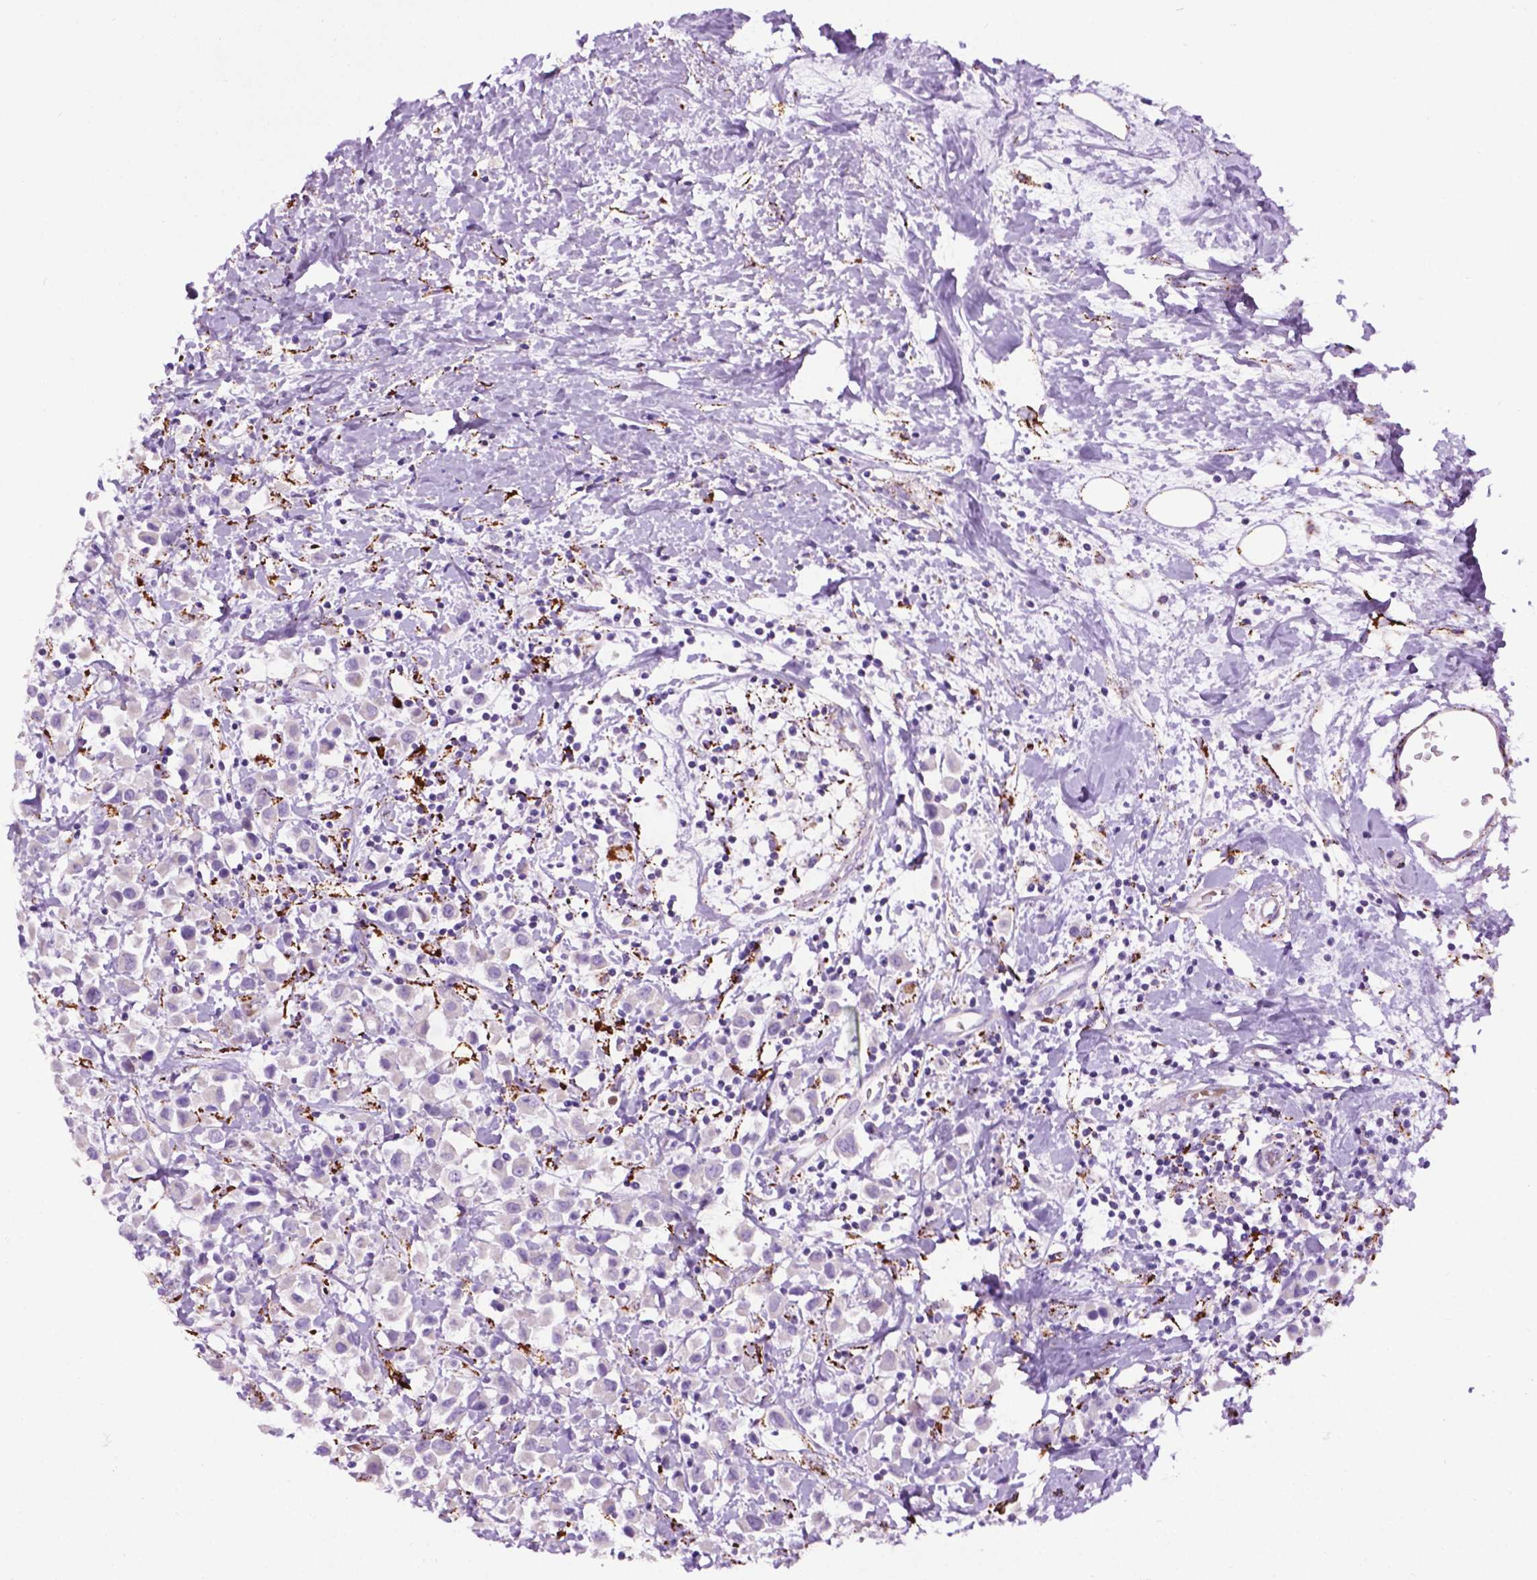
{"staining": {"intensity": "negative", "quantity": "none", "location": "none"}, "tissue": "breast cancer", "cell_type": "Tumor cells", "image_type": "cancer", "snomed": [{"axis": "morphology", "description": "Duct carcinoma"}, {"axis": "topography", "description": "Breast"}], "caption": "DAB (3,3'-diaminobenzidine) immunohistochemical staining of human breast cancer exhibits no significant expression in tumor cells. The staining is performed using DAB brown chromogen with nuclei counter-stained in using hematoxylin.", "gene": "TMEM132E", "patient": {"sex": "female", "age": 61}}